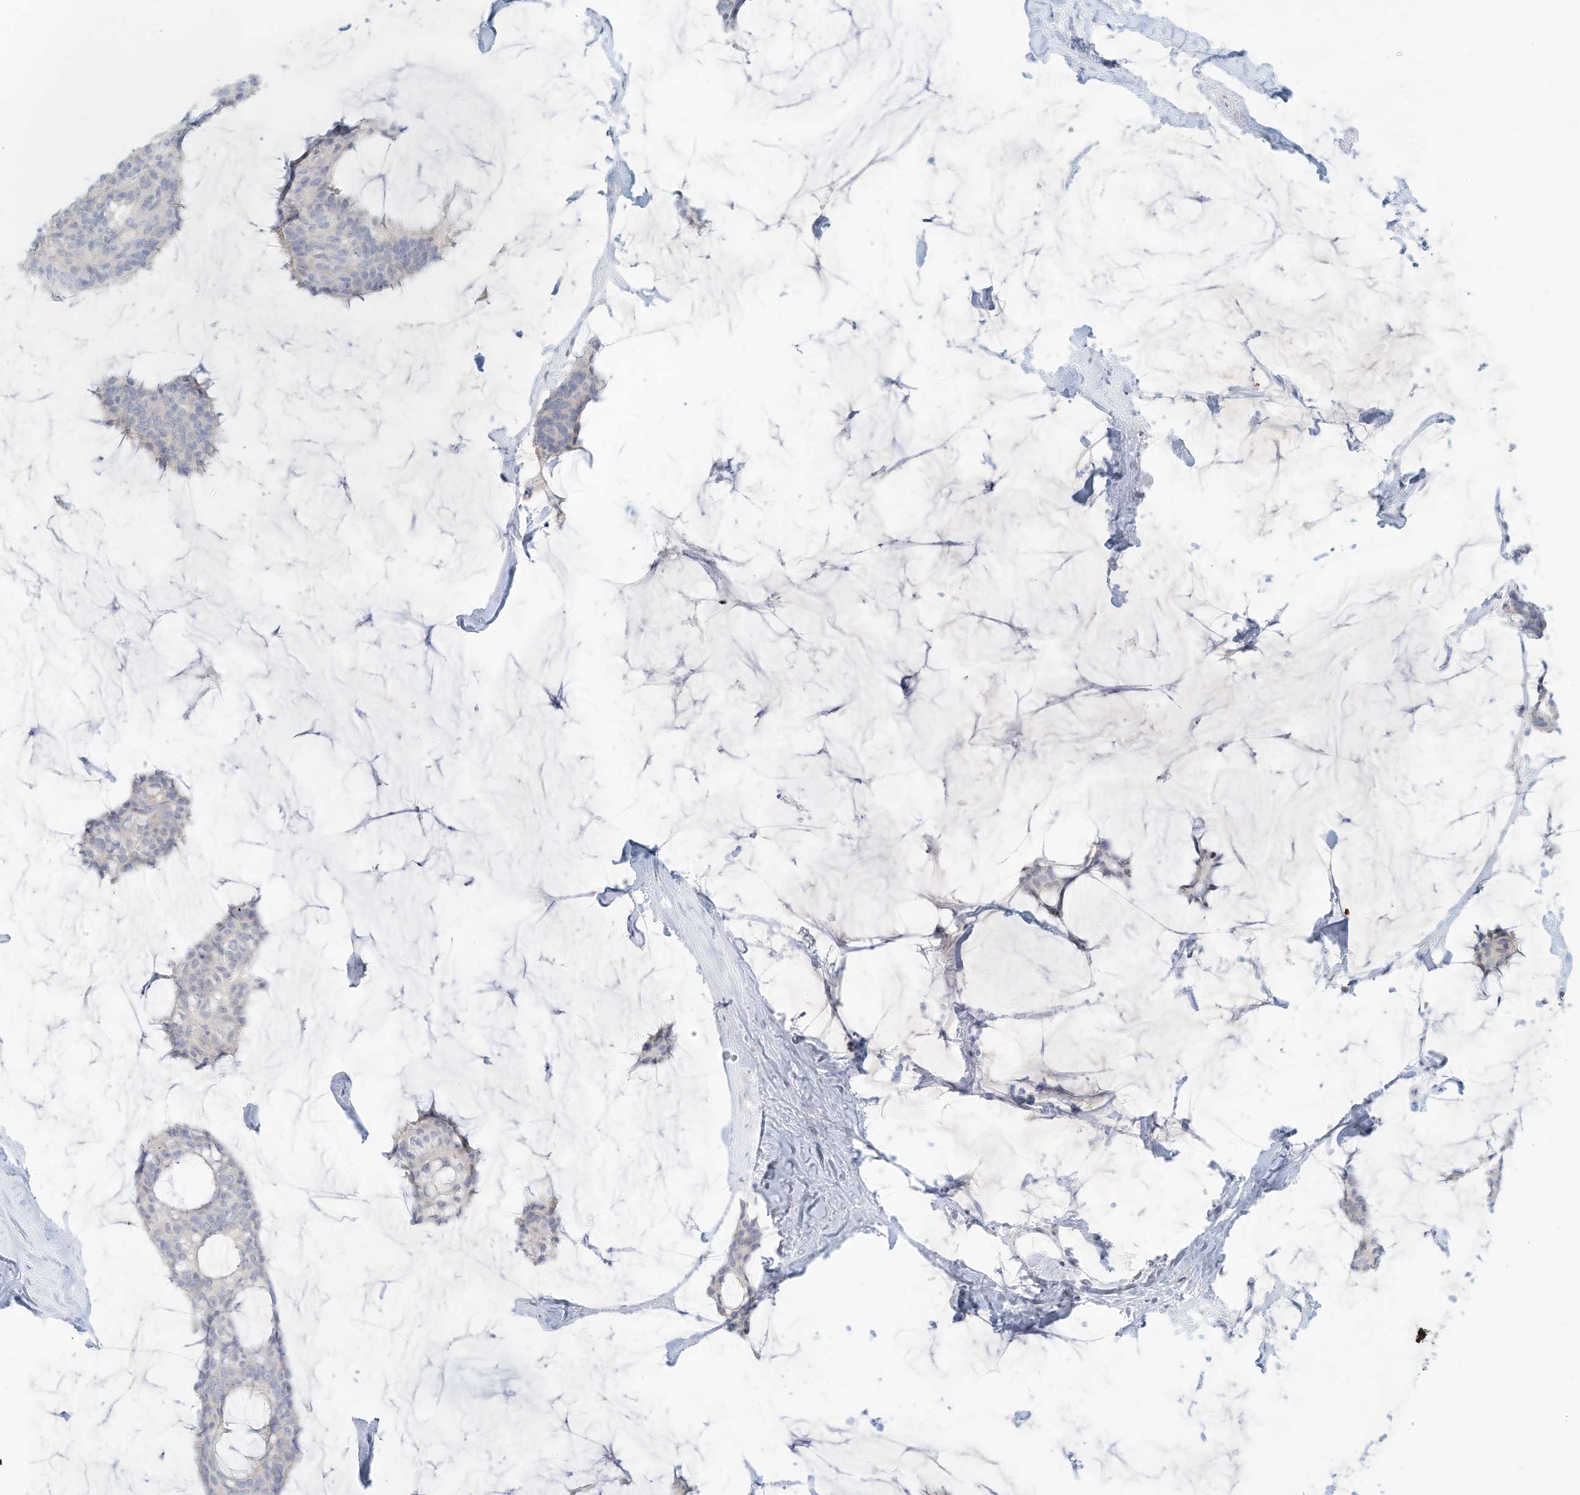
{"staining": {"intensity": "negative", "quantity": "none", "location": "none"}, "tissue": "breast cancer", "cell_type": "Tumor cells", "image_type": "cancer", "snomed": [{"axis": "morphology", "description": "Duct carcinoma"}, {"axis": "topography", "description": "Breast"}], "caption": "IHC photomicrograph of neoplastic tissue: invasive ductal carcinoma (breast) stained with DAB (3,3'-diaminobenzidine) reveals no significant protein staining in tumor cells.", "gene": "PAK6", "patient": {"sex": "female", "age": 93}}